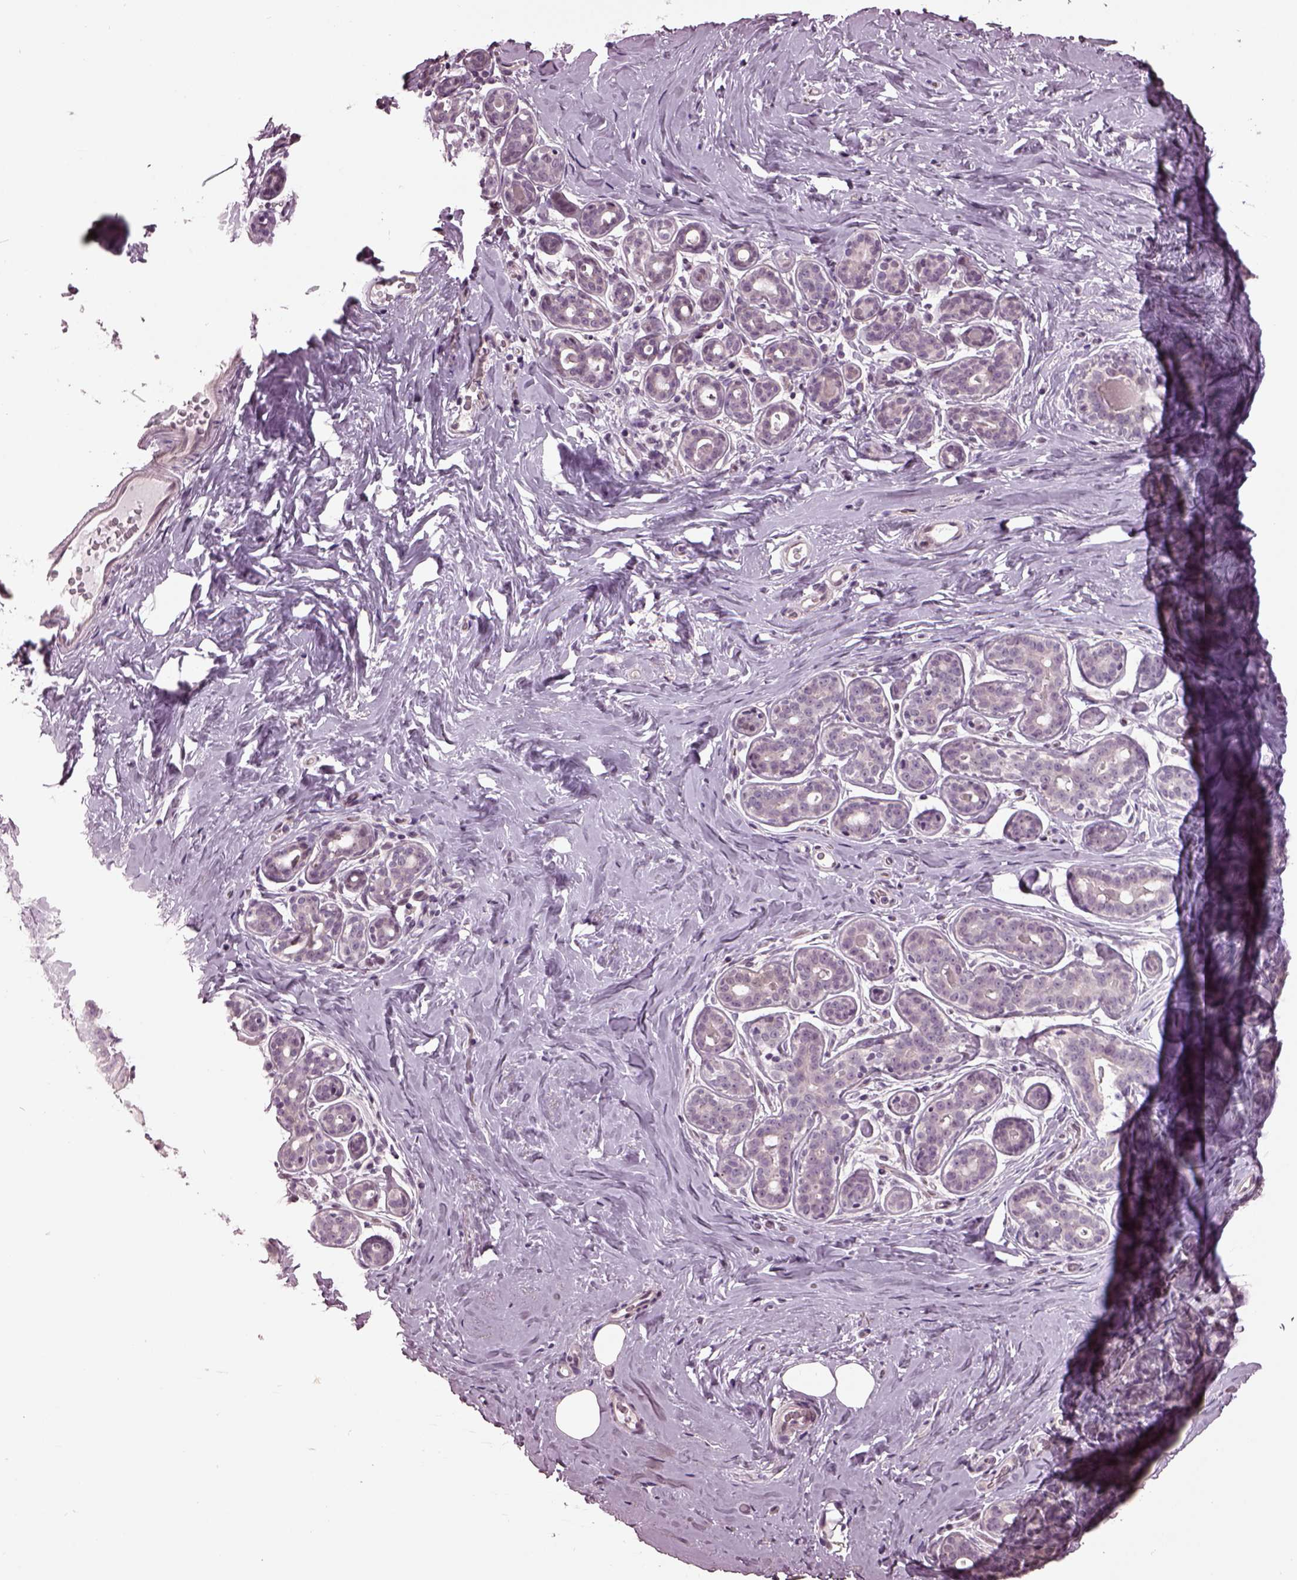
{"staining": {"intensity": "negative", "quantity": "none", "location": "none"}, "tissue": "breast", "cell_type": "Adipocytes", "image_type": "normal", "snomed": [{"axis": "morphology", "description": "Normal tissue, NOS"}, {"axis": "topography", "description": "Skin"}, {"axis": "topography", "description": "Breast"}], "caption": "The image displays no staining of adipocytes in unremarkable breast.", "gene": "GAL", "patient": {"sex": "female", "age": 43}}